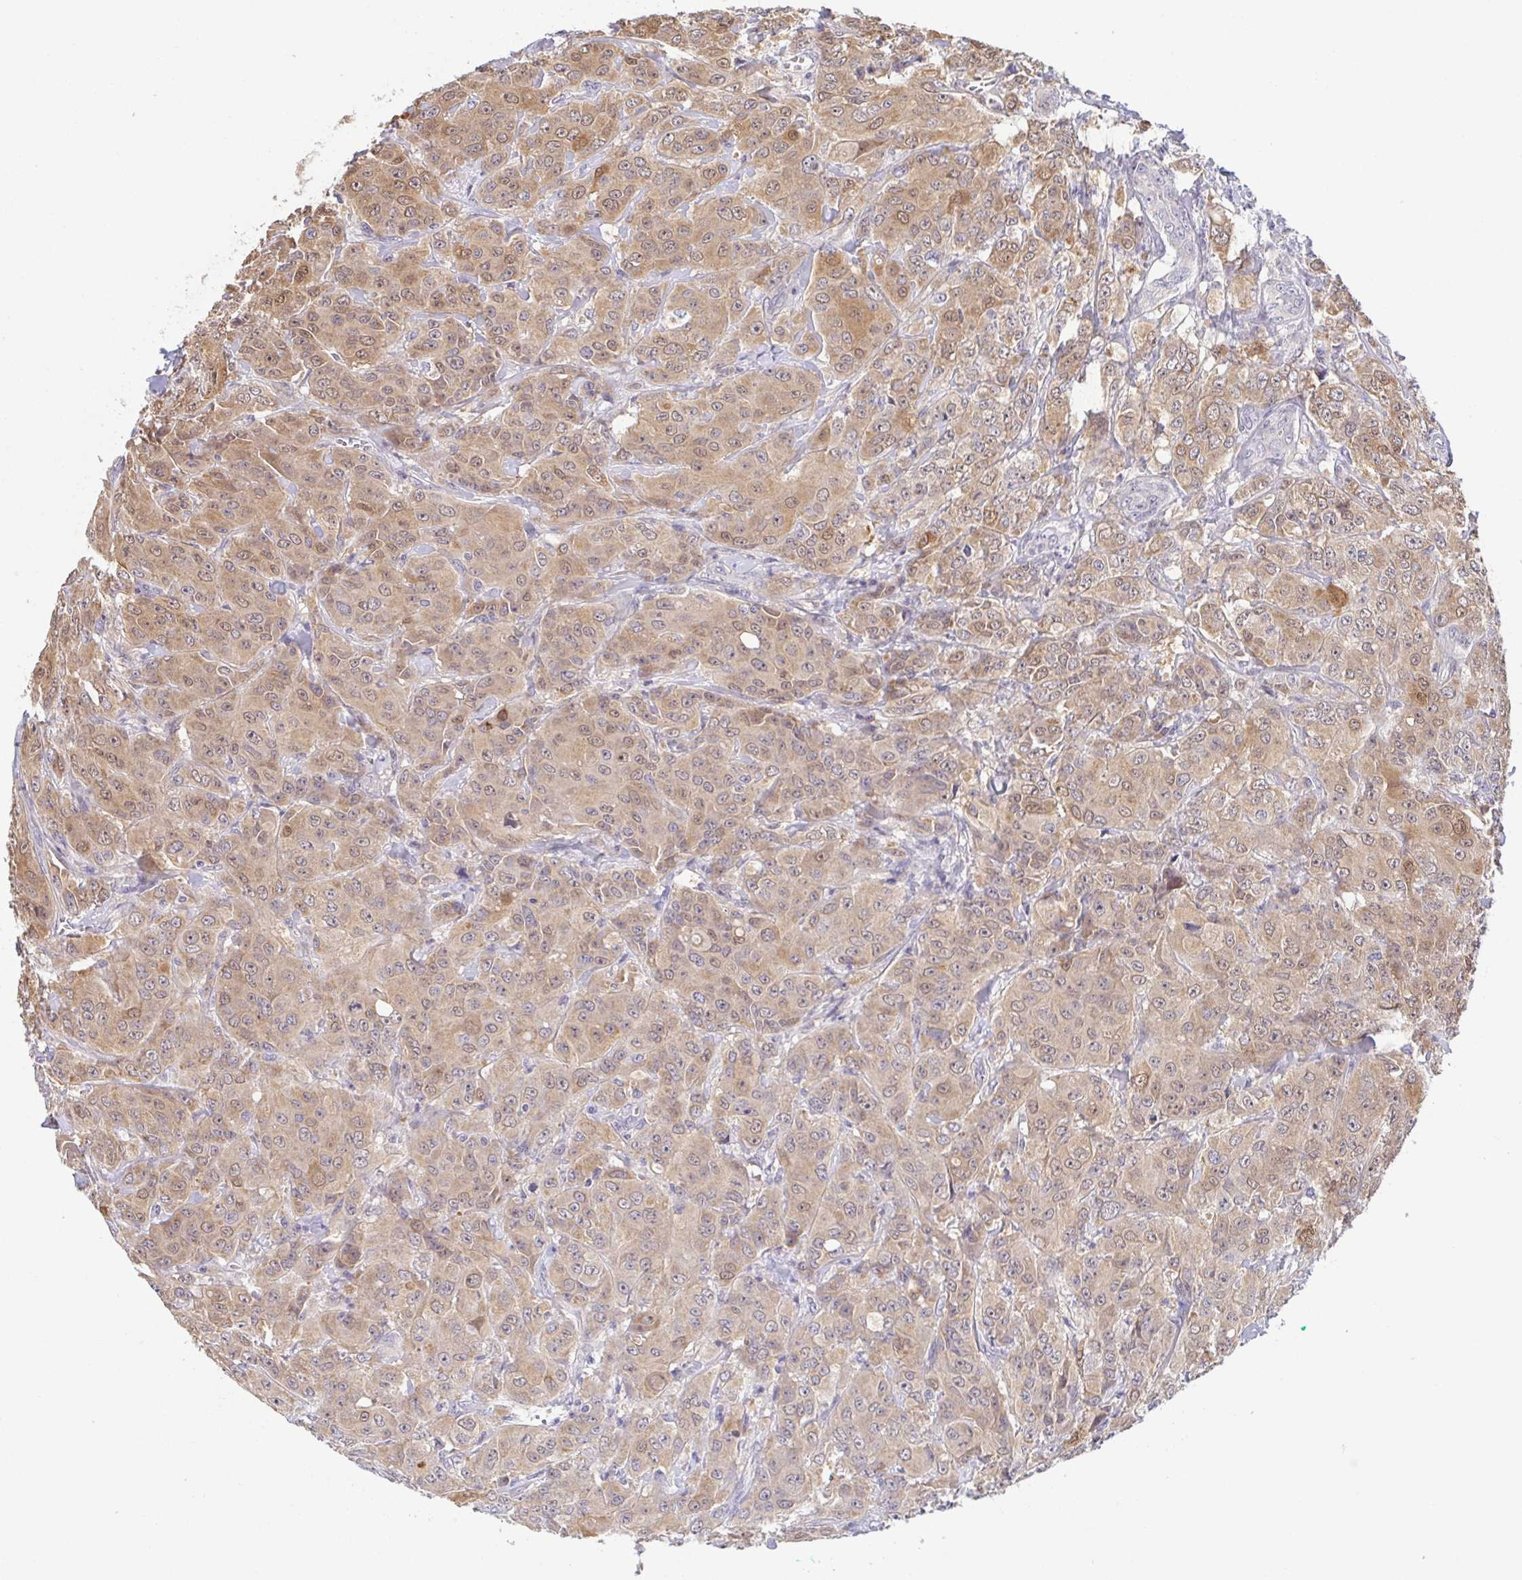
{"staining": {"intensity": "moderate", "quantity": ">75%", "location": "cytoplasmic/membranous"}, "tissue": "breast cancer", "cell_type": "Tumor cells", "image_type": "cancer", "snomed": [{"axis": "morphology", "description": "Normal tissue, NOS"}, {"axis": "morphology", "description": "Duct carcinoma"}, {"axis": "topography", "description": "Breast"}], "caption": "Breast cancer stained with DAB immunohistochemistry (IHC) shows medium levels of moderate cytoplasmic/membranous staining in approximately >75% of tumor cells. Immunohistochemistry stains the protein in brown and the nuclei are stained blue.", "gene": "BCL2L1", "patient": {"sex": "female", "age": 43}}